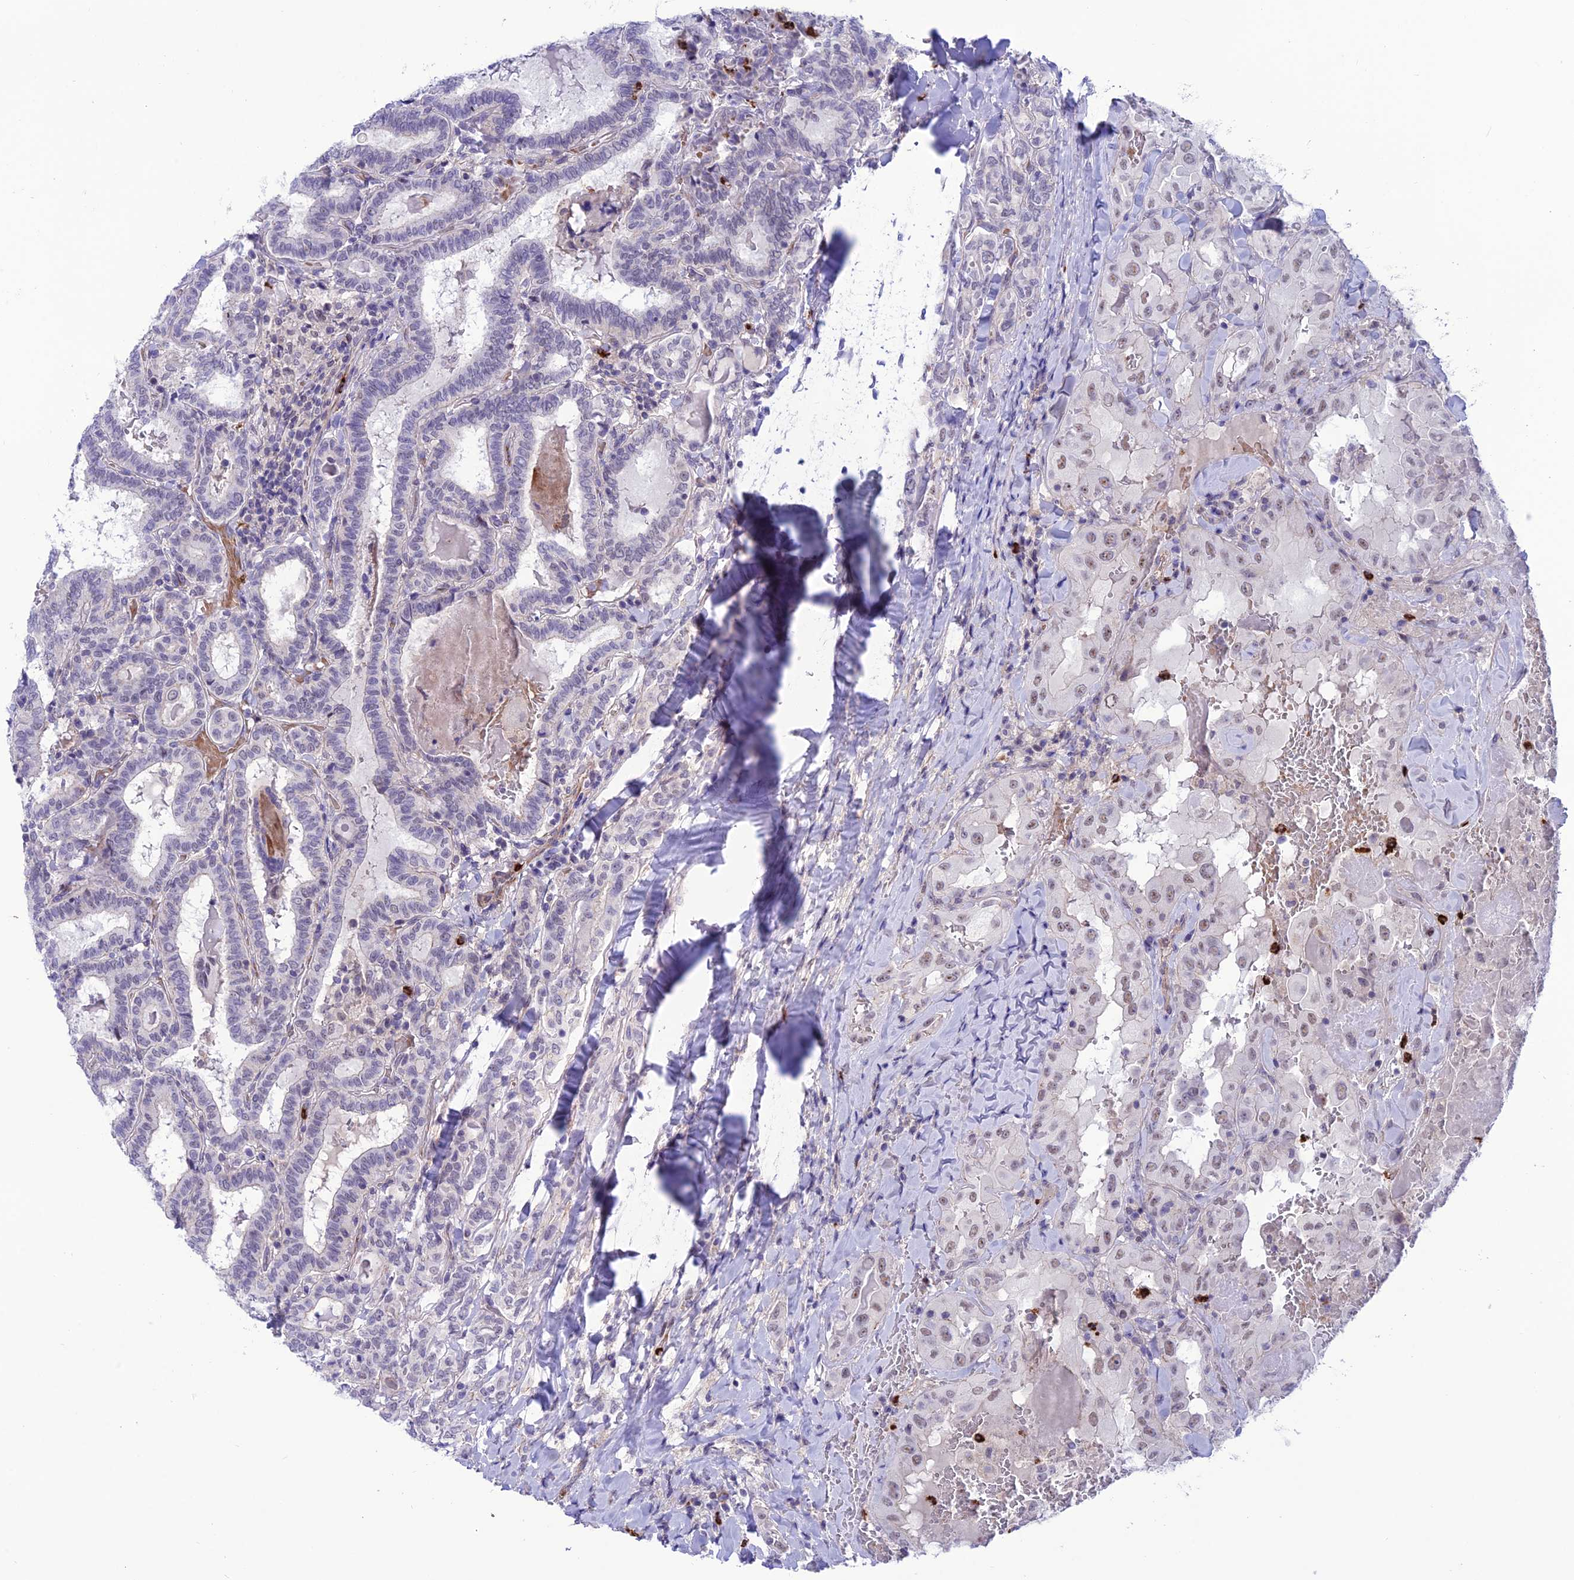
{"staining": {"intensity": "negative", "quantity": "none", "location": "none"}, "tissue": "thyroid cancer", "cell_type": "Tumor cells", "image_type": "cancer", "snomed": [{"axis": "morphology", "description": "Papillary adenocarcinoma, NOS"}, {"axis": "topography", "description": "Thyroid gland"}], "caption": "Thyroid papillary adenocarcinoma stained for a protein using IHC demonstrates no positivity tumor cells.", "gene": "COL6A6", "patient": {"sex": "female", "age": 72}}